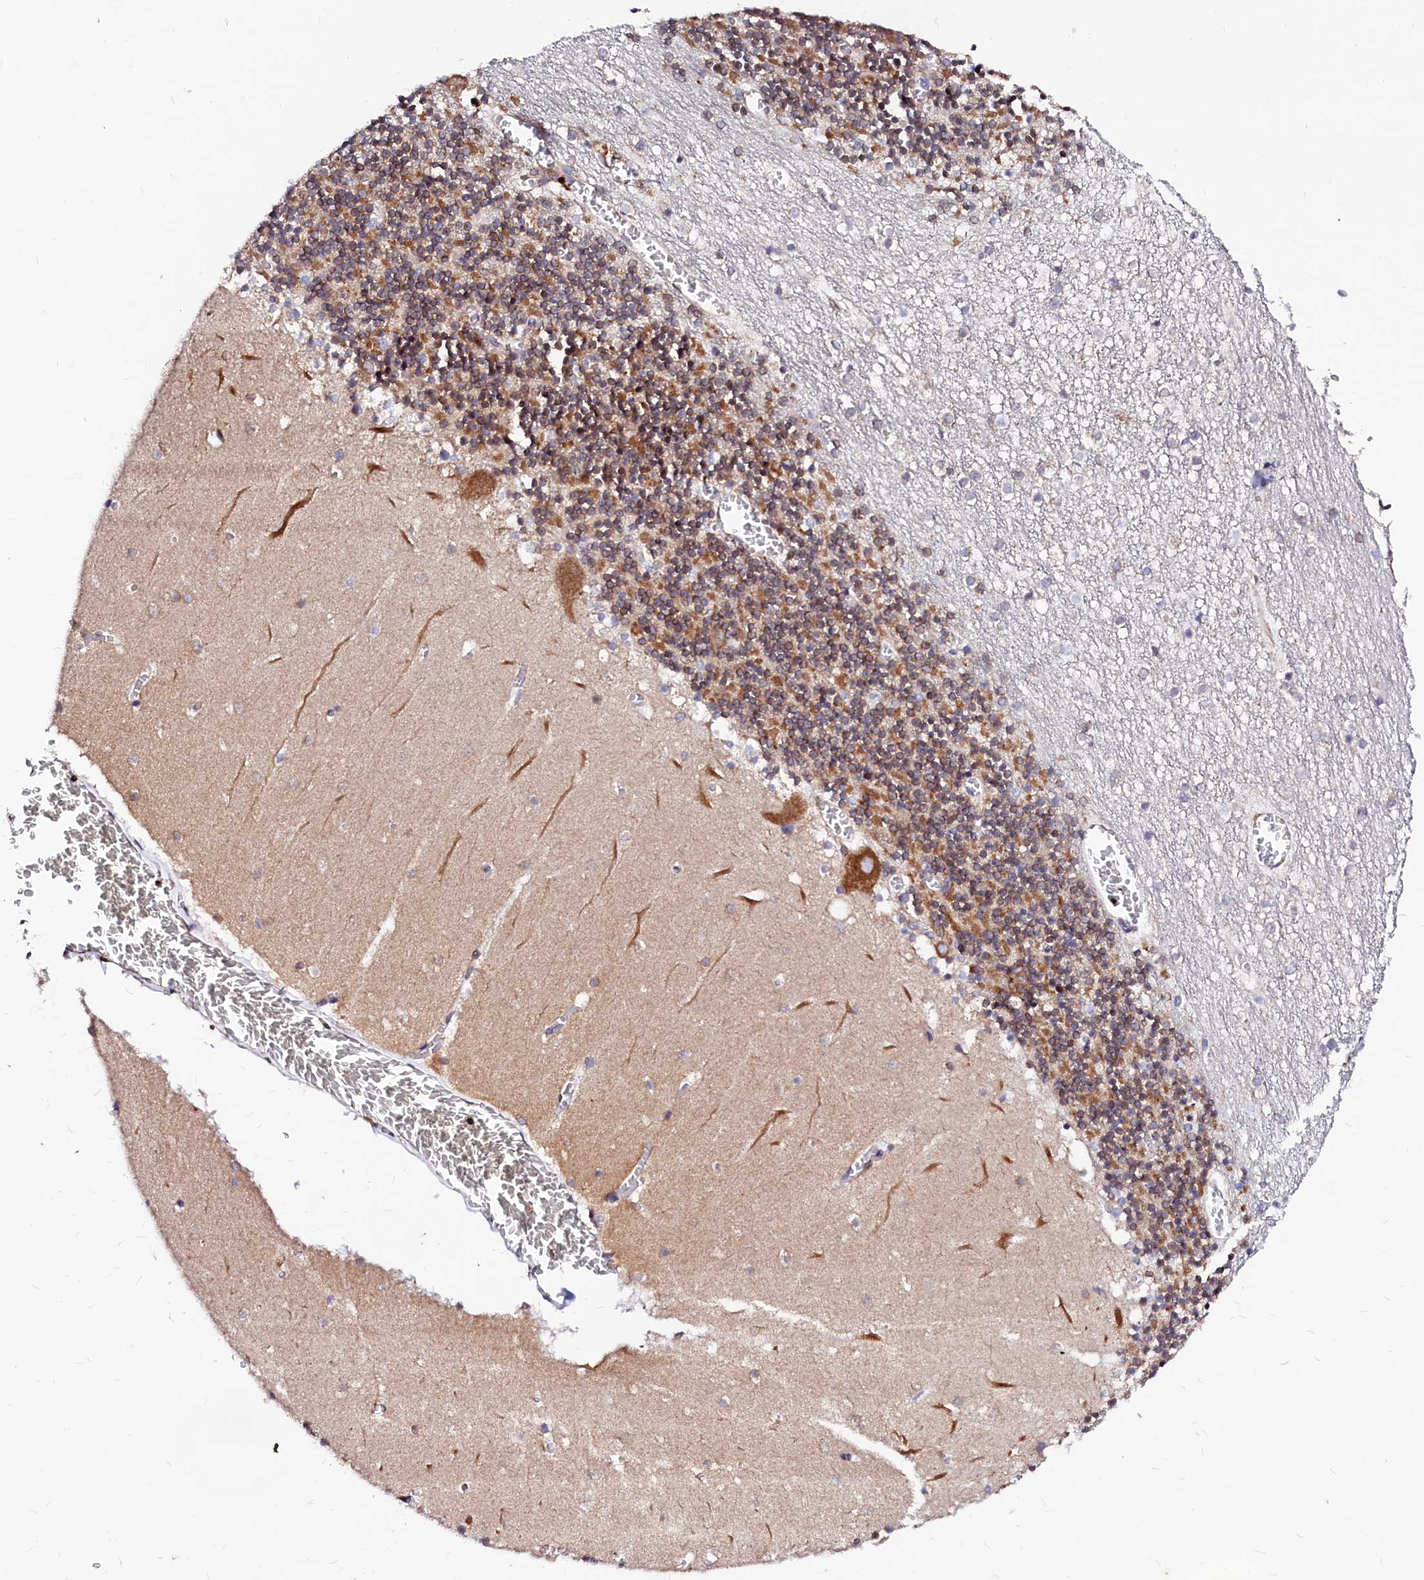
{"staining": {"intensity": "moderate", "quantity": ">75%", "location": "cytoplasmic/membranous"}, "tissue": "cerebellum", "cell_type": "Cells in granular layer", "image_type": "normal", "snomed": [{"axis": "morphology", "description": "Normal tissue, NOS"}, {"axis": "topography", "description": "Cerebellum"}], "caption": "IHC histopathology image of unremarkable cerebellum: human cerebellum stained using IHC exhibits medium levels of moderate protein expression localized specifically in the cytoplasmic/membranous of cells in granular layer, appearing as a cytoplasmic/membranous brown color.", "gene": "DERL1", "patient": {"sex": "female", "age": 28}}